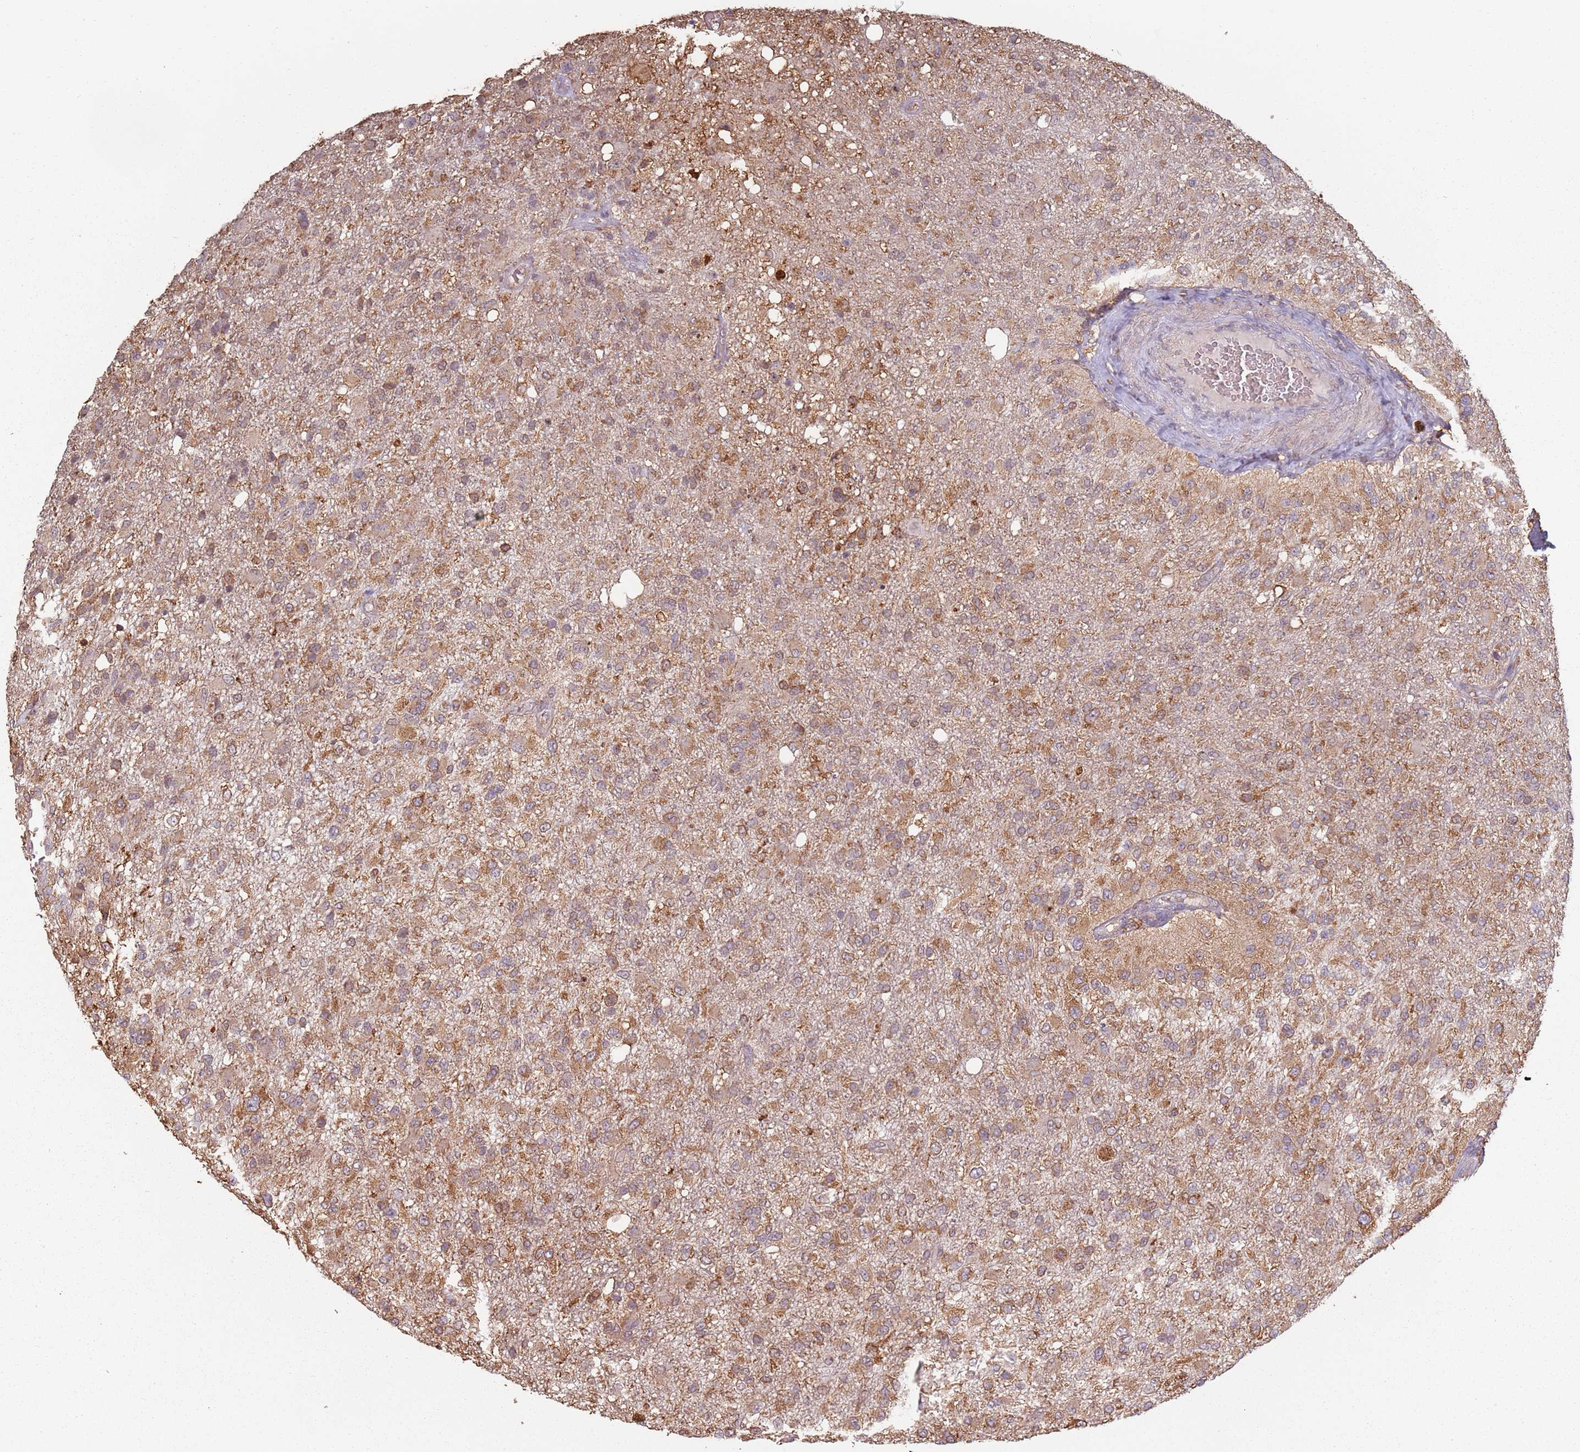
{"staining": {"intensity": "moderate", "quantity": "25%-75%", "location": "cytoplasmic/membranous"}, "tissue": "glioma", "cell_type": "Tumor cells", "image_type": "cancer", "snomed": [{"axis": "morphology", "description": "Glioma, malignant, High grade"}, {"axis": "topography", "description": "Brain"}], "caption": "This image reveals immunohistochemistry (IHC) staining of human malignant glioma (high-grade), with medium moderate cytoplasmic/membranous expression in approximately 25%-75% of tumor cells.", "gene": "ATOSB", "patient": {"sex": "female", "age": 74}}